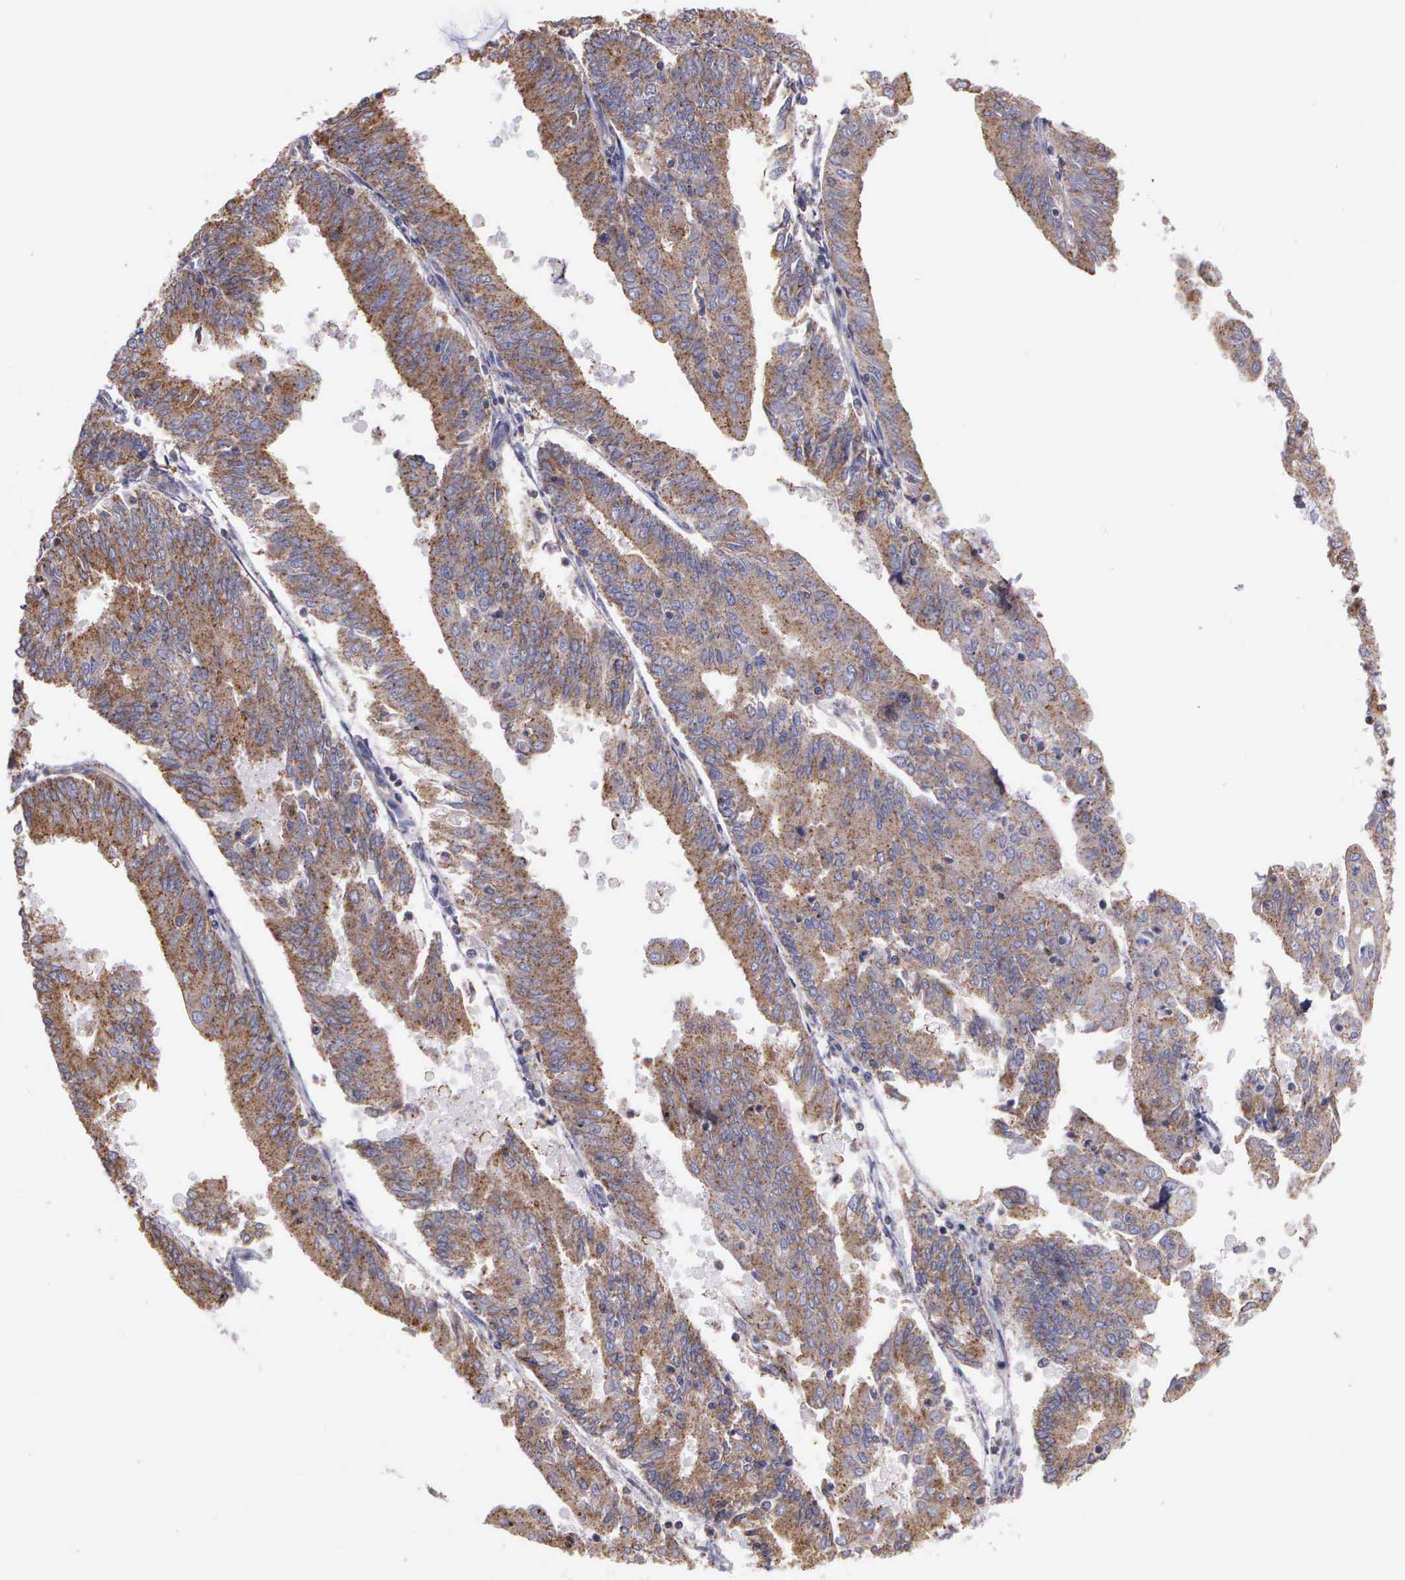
{"staining": {"intensity": "weak", "quantity": ">75%", "location": "cytoplasmic/membranous"}, "tissue": "endometrial cancer", "cell_type": "Tumor cells", "image_type": "cancer", "snomed": [{"axis": "morphology", "description": "Adenocarcinoma, NOS"}, {"axis": "topography", "description": "Endometrium"}], "caption": "A brown stain highlights weak cytoplasmic/membranous expression of a protein in human endometrial cancer tumor cells.", "gene": "MIA2", "patient": {"sex": "female", "age": 79}}